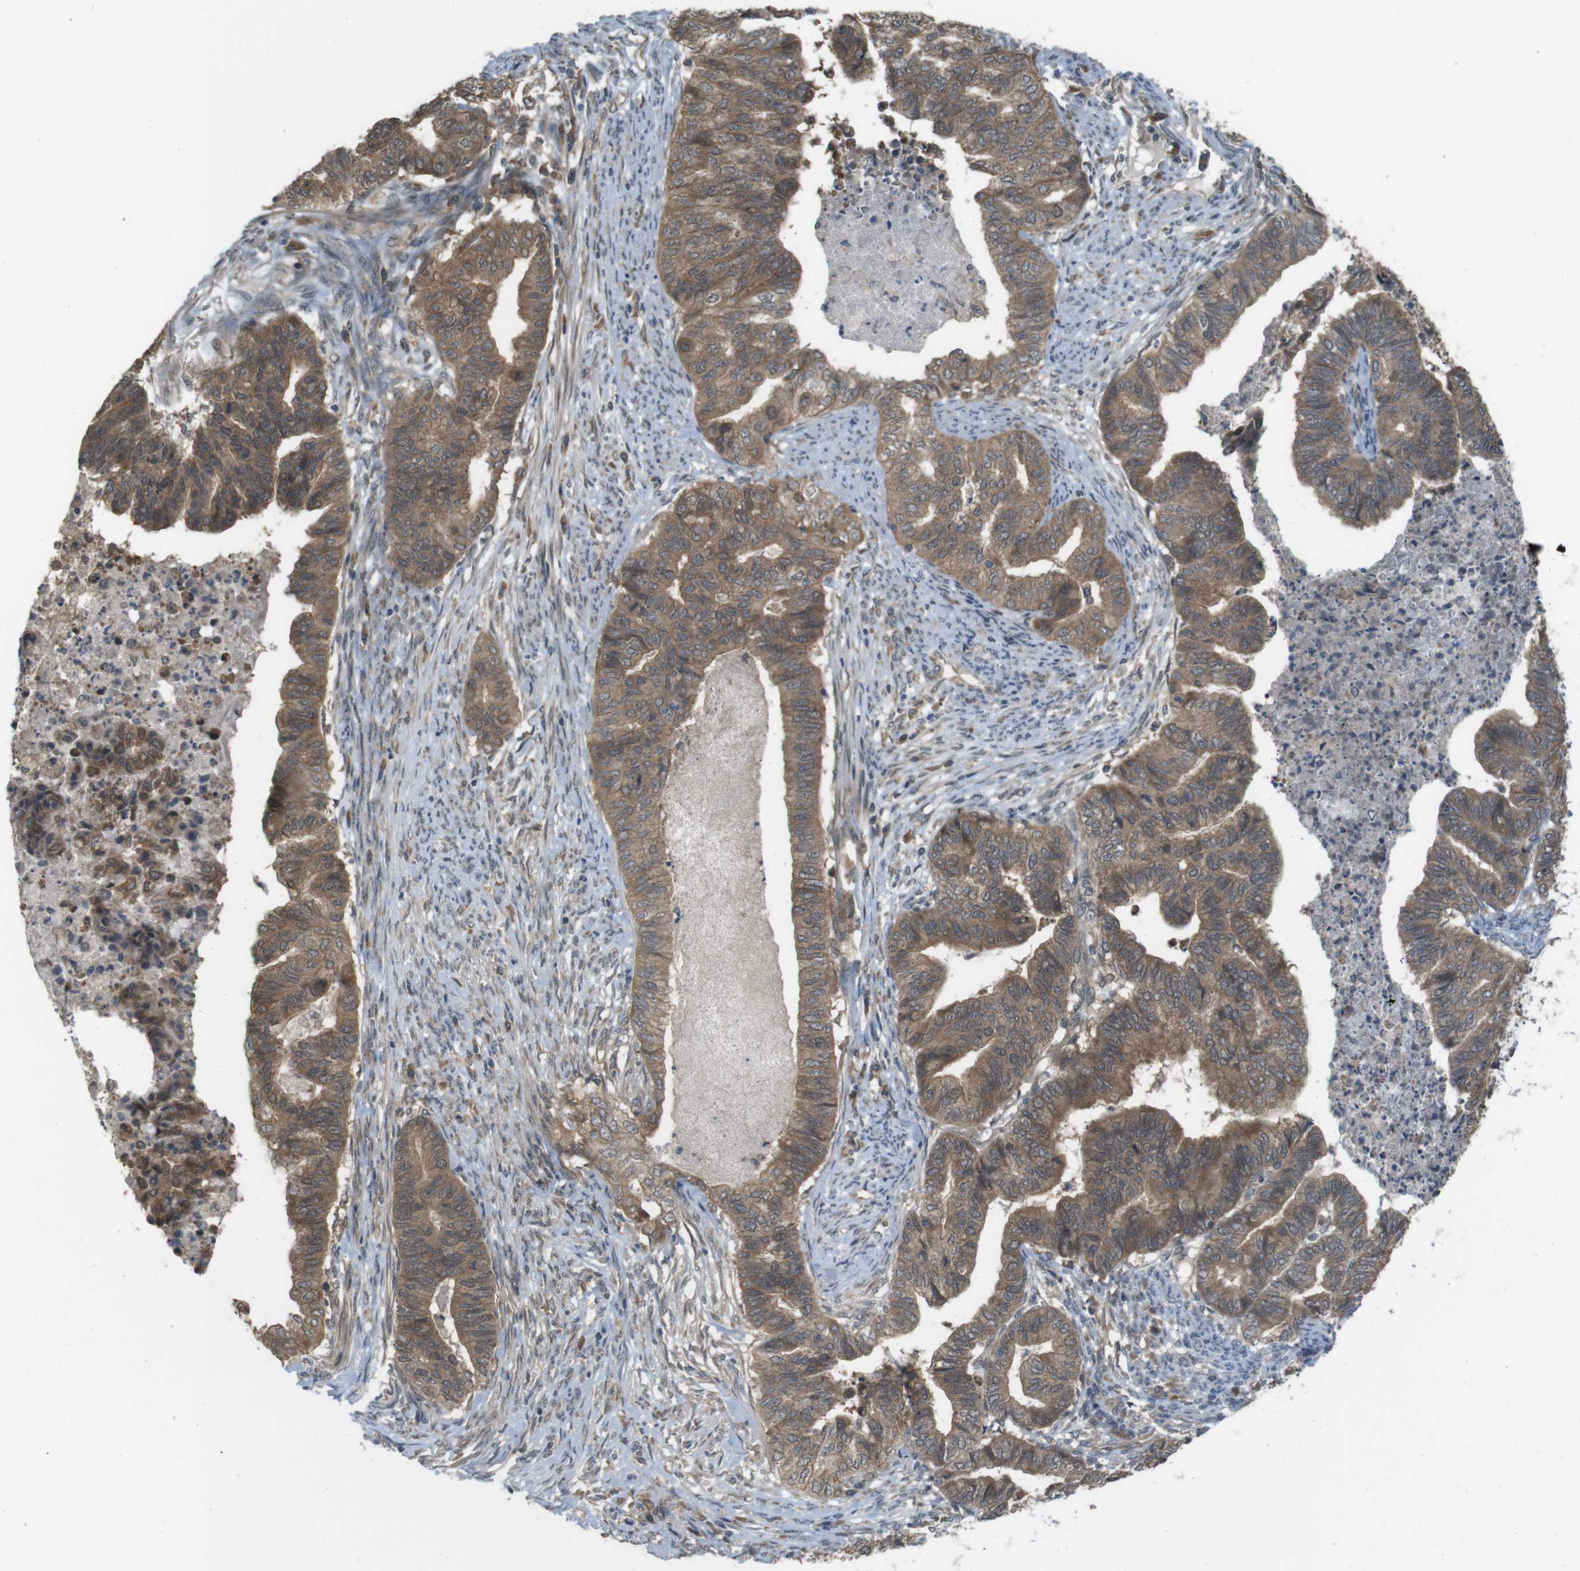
{"staining": {"intensity": "moderate", "quantity": ">75%", "location": "cytoplasmic/membranous"}, "tissue": "endometrial cancer", "cell_type": "Tumor cells", "image_type": "cancer", "snomed": [{"axis": "morphology", "description": "Adenocarcinoma, NOS"}, {"axis": "topography", "description": "Endometrium"}], "caption": "Immunohistochemical staining of endometrial adenocarcinoma displays medium levels of moderate cytoplasmic/membranous positivity in about >75% of tumor cells.", "gene": "RNF130", "patient": {"sex": "female", "age": 79}}